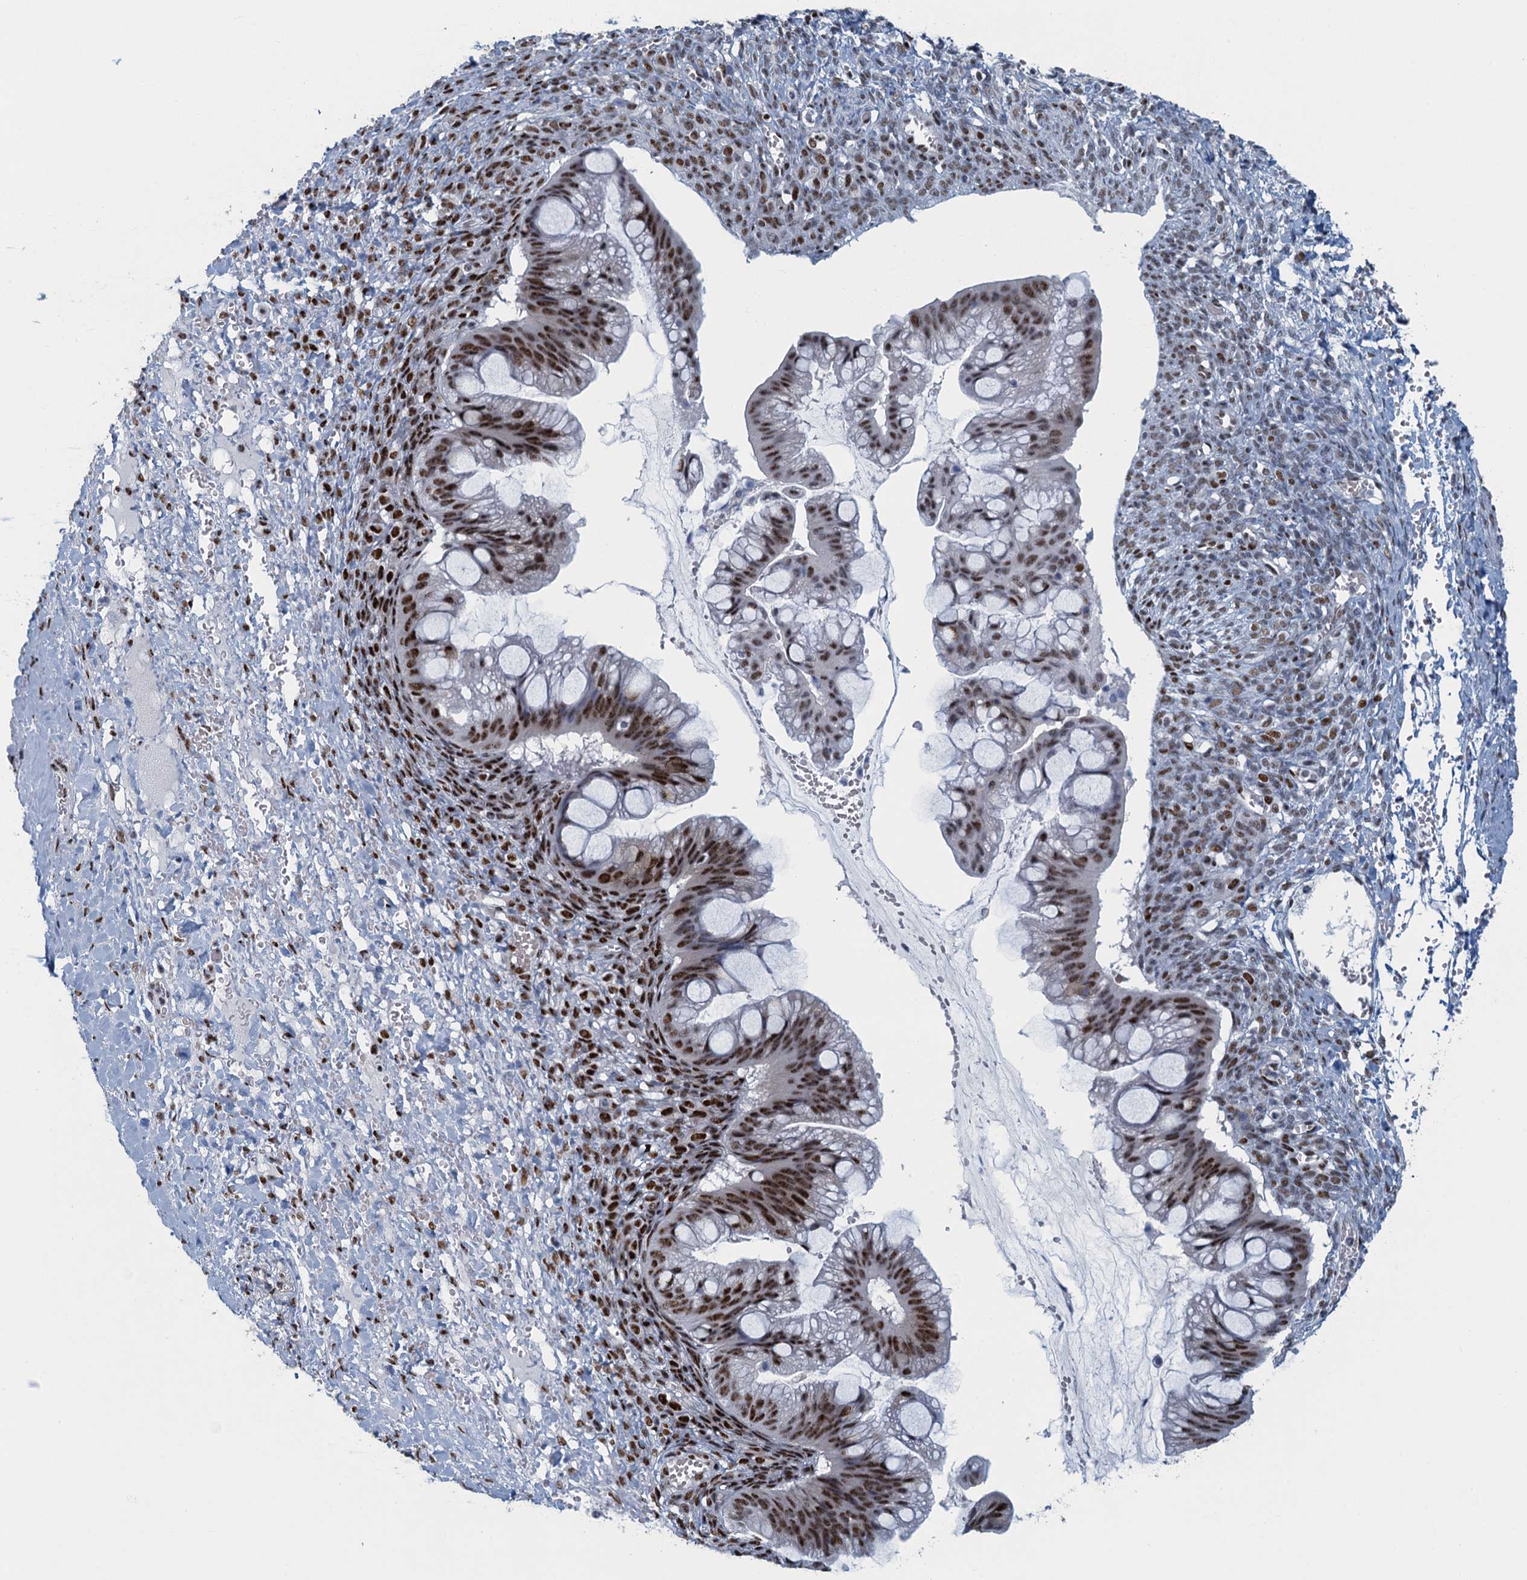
{"staining": {"intensity": "strong", "quantity": ">75%", "location": "nuclear"}, "tissue": "ovarian cancer", "cell_type": "Tumor cells", "image_type": "cancer", "snomed": [{"axis": "morphology", "description": "Cystadenocarcinoma, mucinous, NOS"}, {"axis": "topography", "description": "Ovary"}], "caption": "Ovarian cancer (mucinous cystadenocarcinoma) stained with IHC exhibits strong nuclear positivity in approximately >75% of tumor cells. (brown staining indicates protein expression, while blue staining denotes nuclei).", "gene": "TTLL9", "patient": {"sex": "female", "age": 73}}